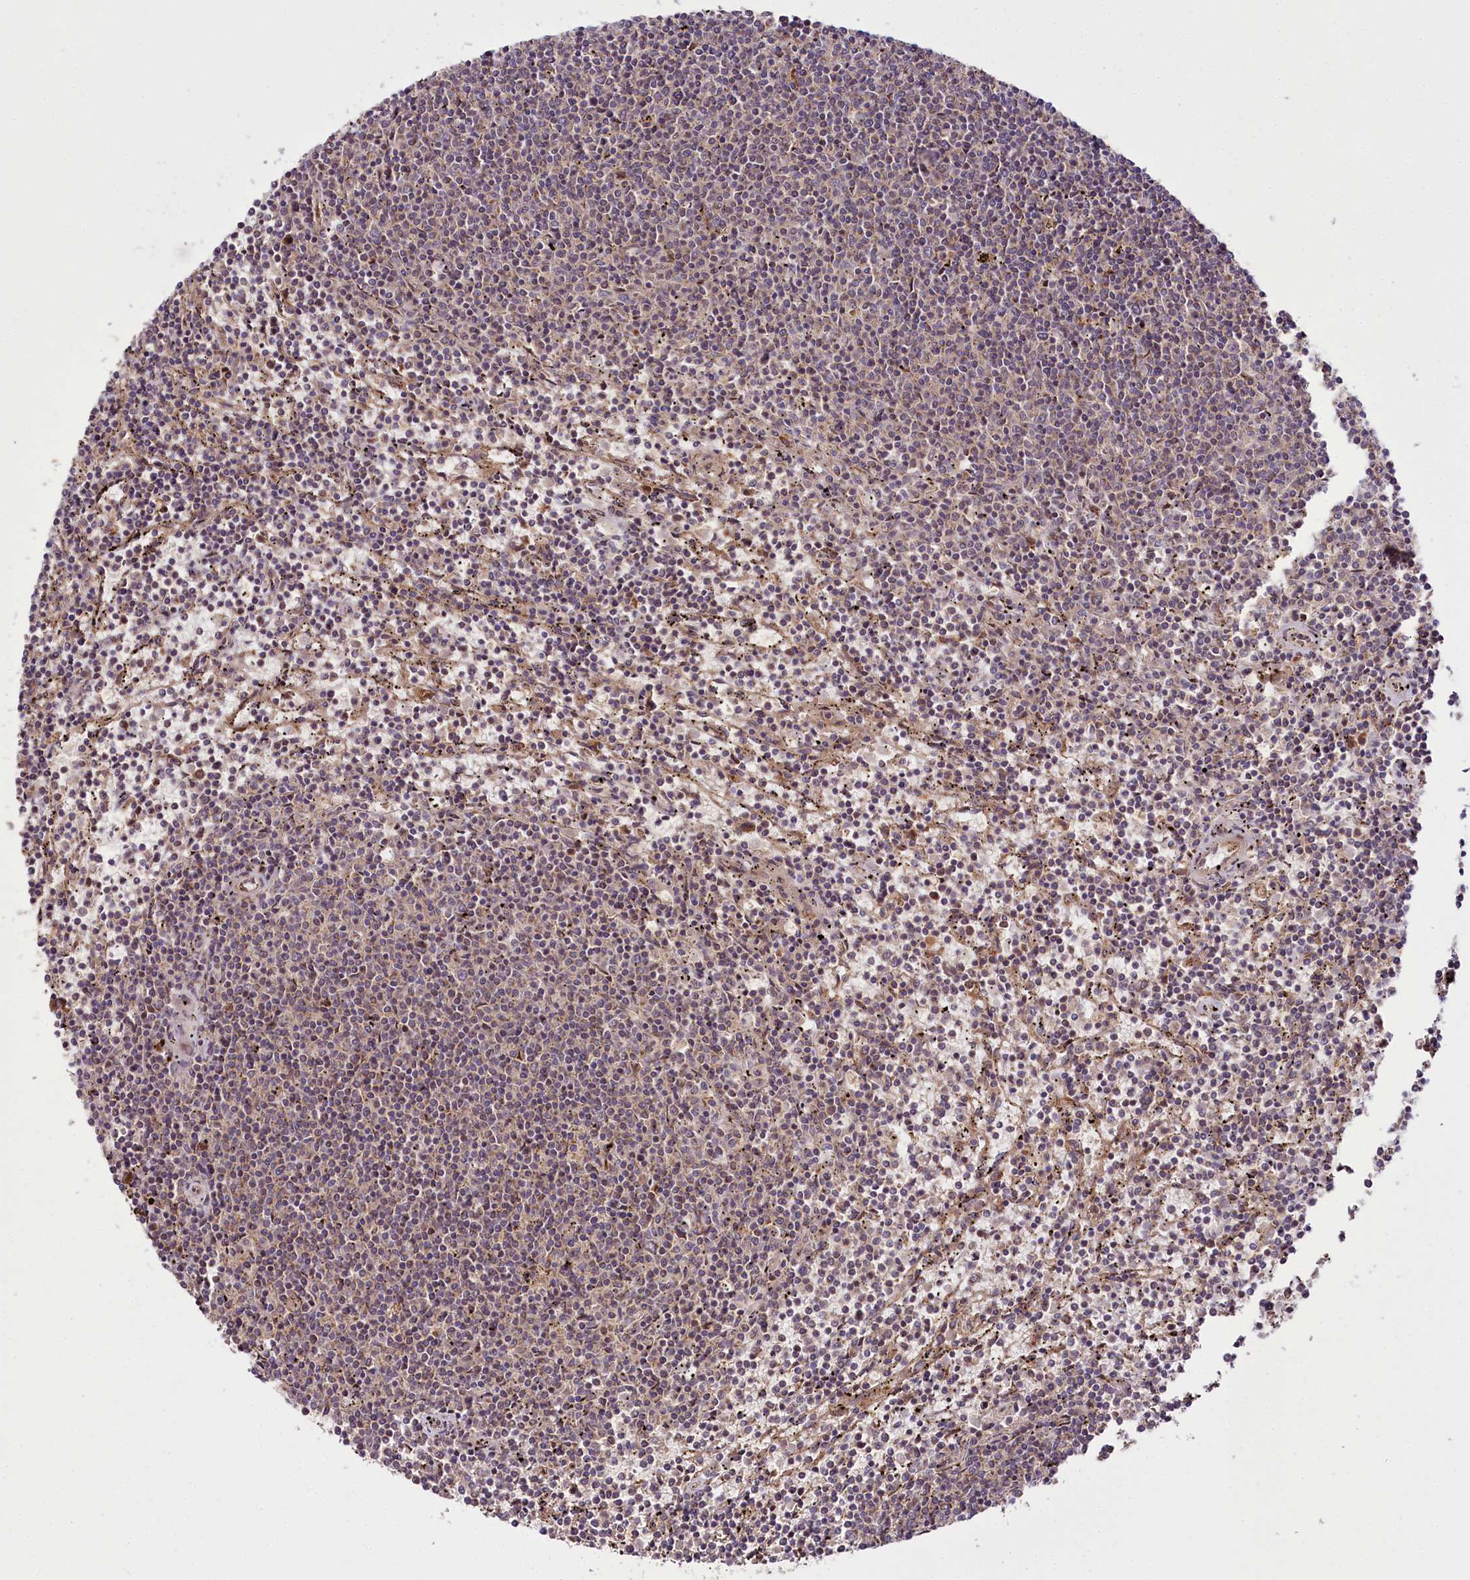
{"staining": {"intensity": "weak", "quantity": "<25%", "location": "cytoplasmic/membranous"}, "tissue": "lymphoma", "cell_type": "Tumor cells", "image_type": "cancer", "snomed": [{"axis": "morphology", "description": "Malignant lymphoma, non-Hodgkin's type, Low grade"}, {"axis": "topography", "description": "Spleen"}], "caption": "Malignant lymphoma, non-Hodgkin's type (low-grade) stained for a protein using immunohistochemistry (IHC) displays no staining tumor cells.", "gene": "RAB7A", "patient": {"sex": "female", "age": 50}}